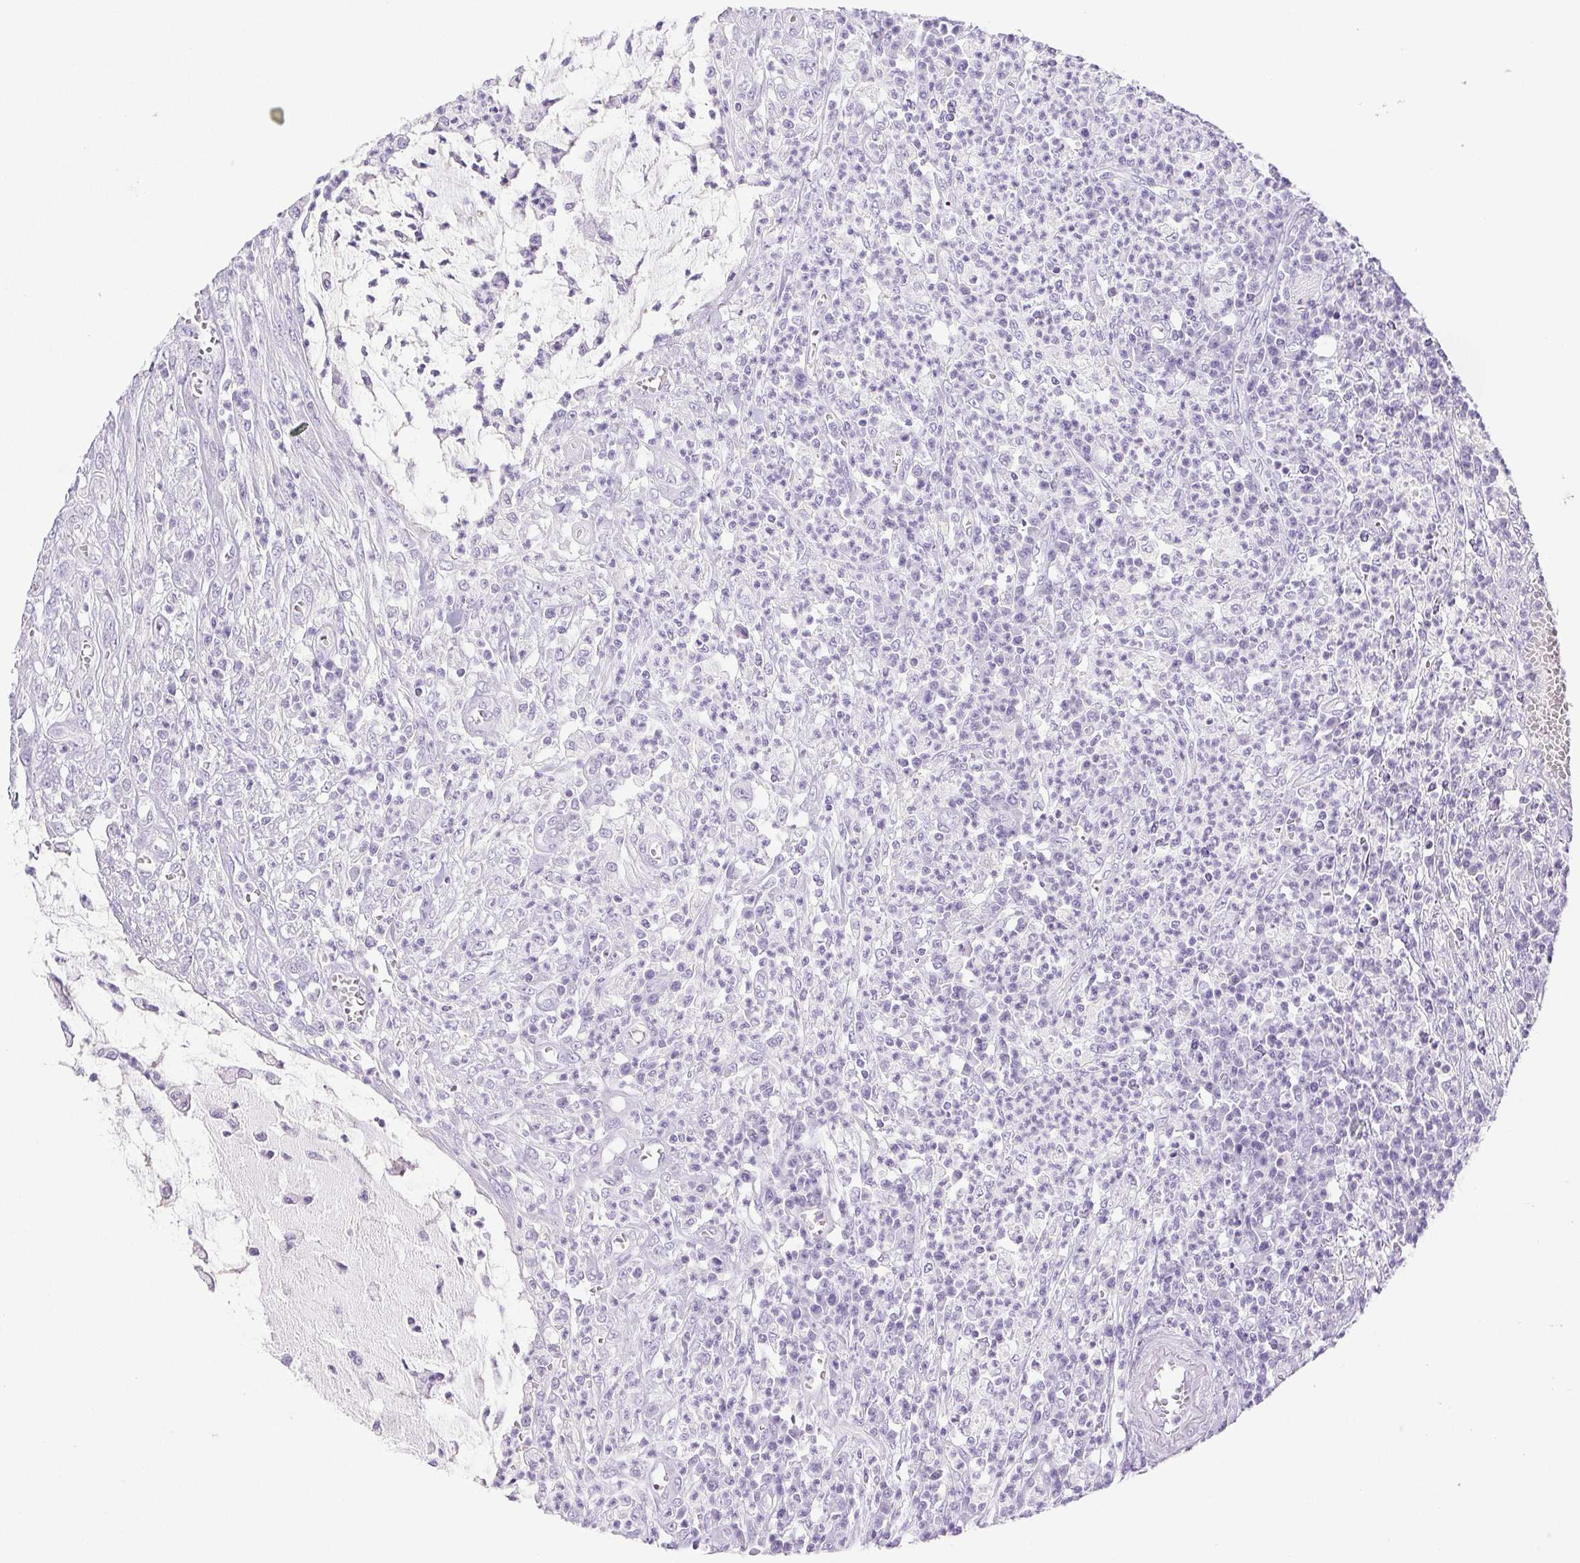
{"staining": {"intensity": "negative", "quantity": "none", "location": "none"}, "tissue": "colorectal cancer", "cell_type": "Tumor cells", "image_type": "cancer", "snomed": [{"axis": "morphology", "description": "Adenocarcinoma, NOS"}, {"axis": "topography", "description": "Colon"}], "caption": "This micrograph is of colorectal adenocarcinoma stained with immunohistochemistry to label a protein in brown with the nuclei are counter-stained blue. There is no expression in tumor cells.", "gene": "HLA-G", "patient": {"sex": "male", "age": 65}}